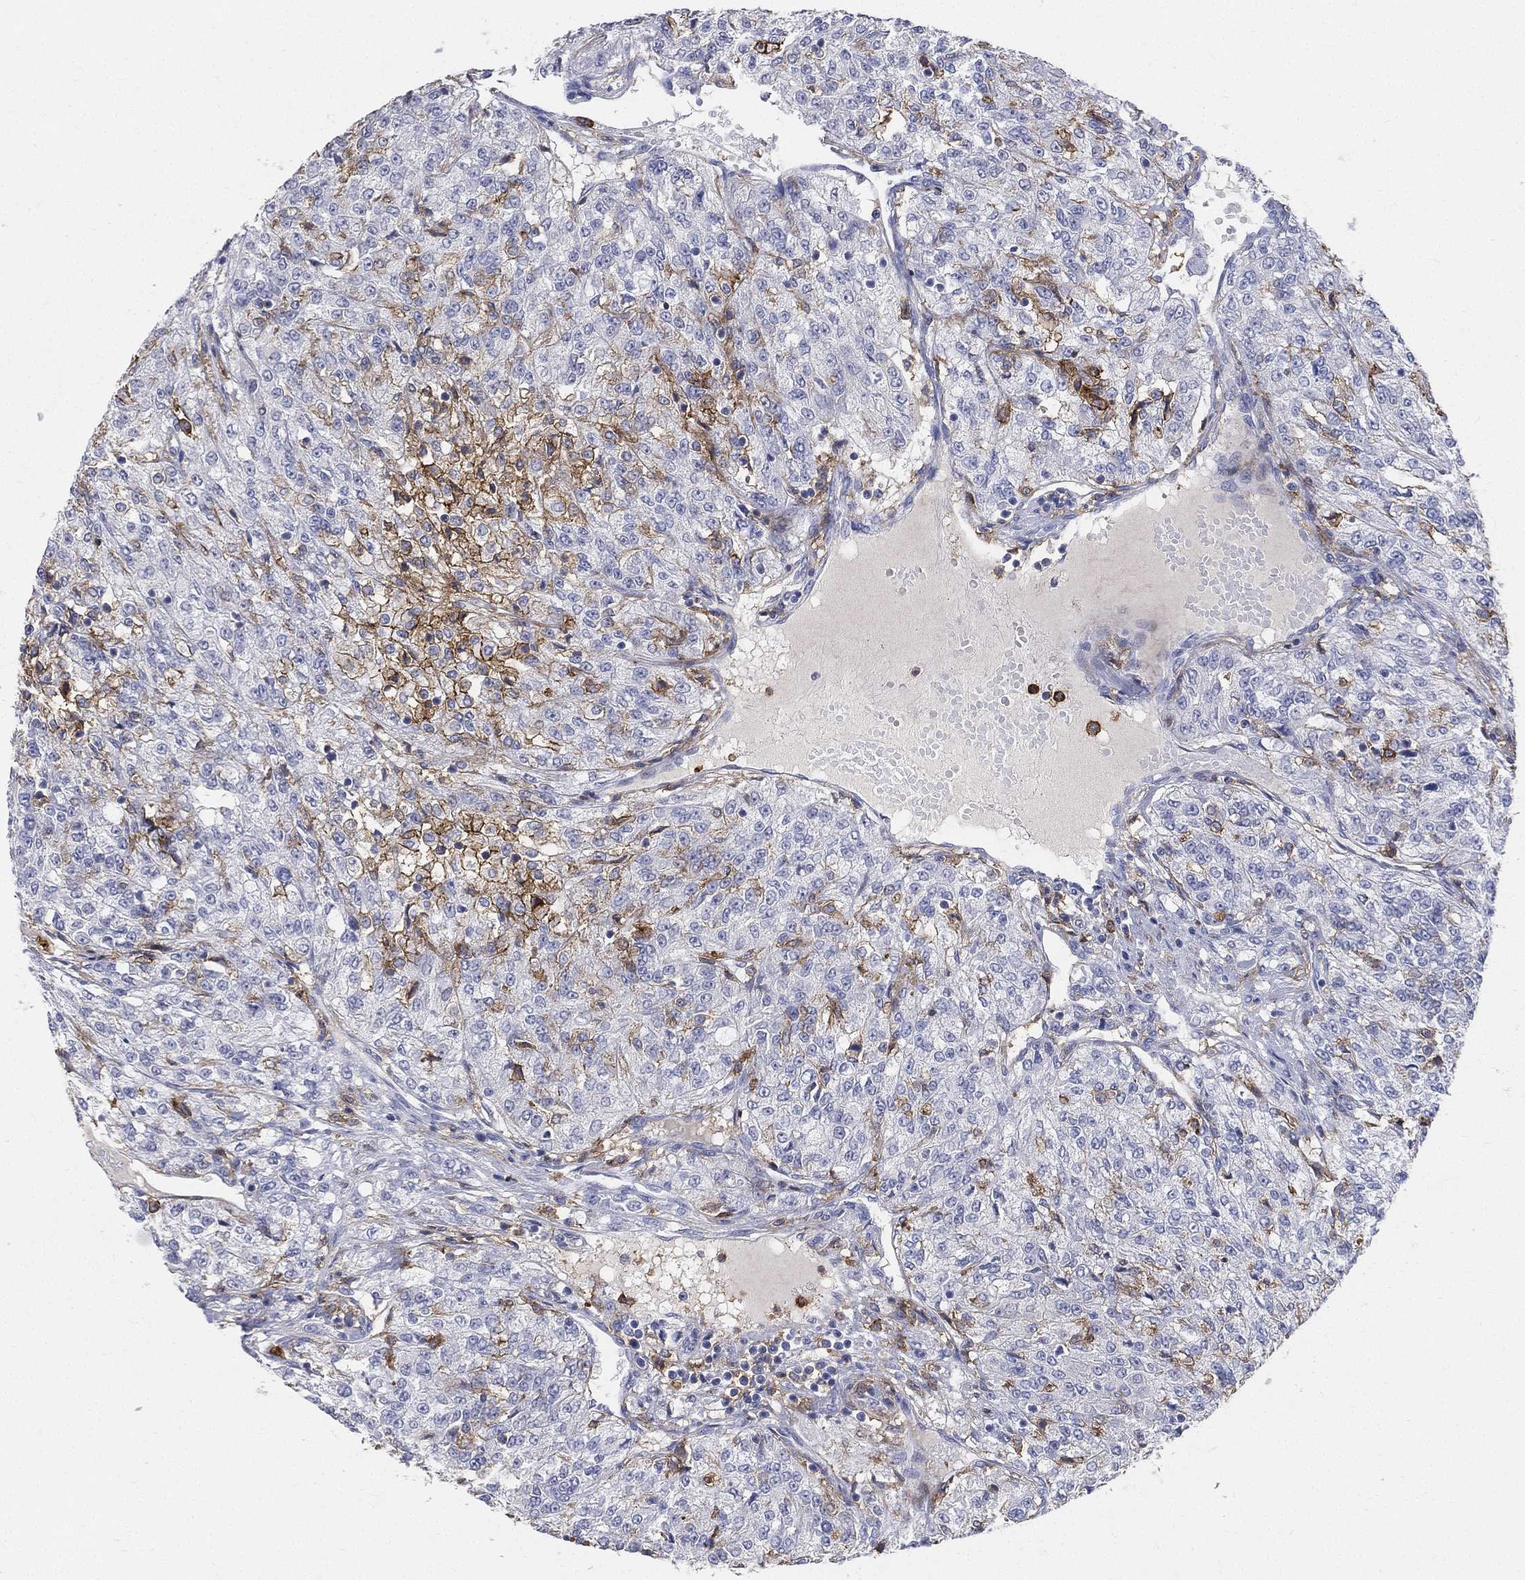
{"staining": {"intensity": "negative", "quantity": "none", "location": "none"}, "tissue": "renal cancer", "cell_type": "Tumor cells", "image_type": "cancer", "snomed": [{"axis": "morphology", "description": "Adenocarcinoma, NOS"}, {"axis": "topography", "description": "Kidney"}], "caption": "A high-resolution micrograph shows immunohistochemistry (IHC) staining of adenocarcinoma (renal), which shows no significant expression in tumor cells. The staining is performed using DAB brown chromogen with nuclei counter-stained in using hematoxylin.", "gene": "CD33", "patient": {"sex": "female", "age": 63}}